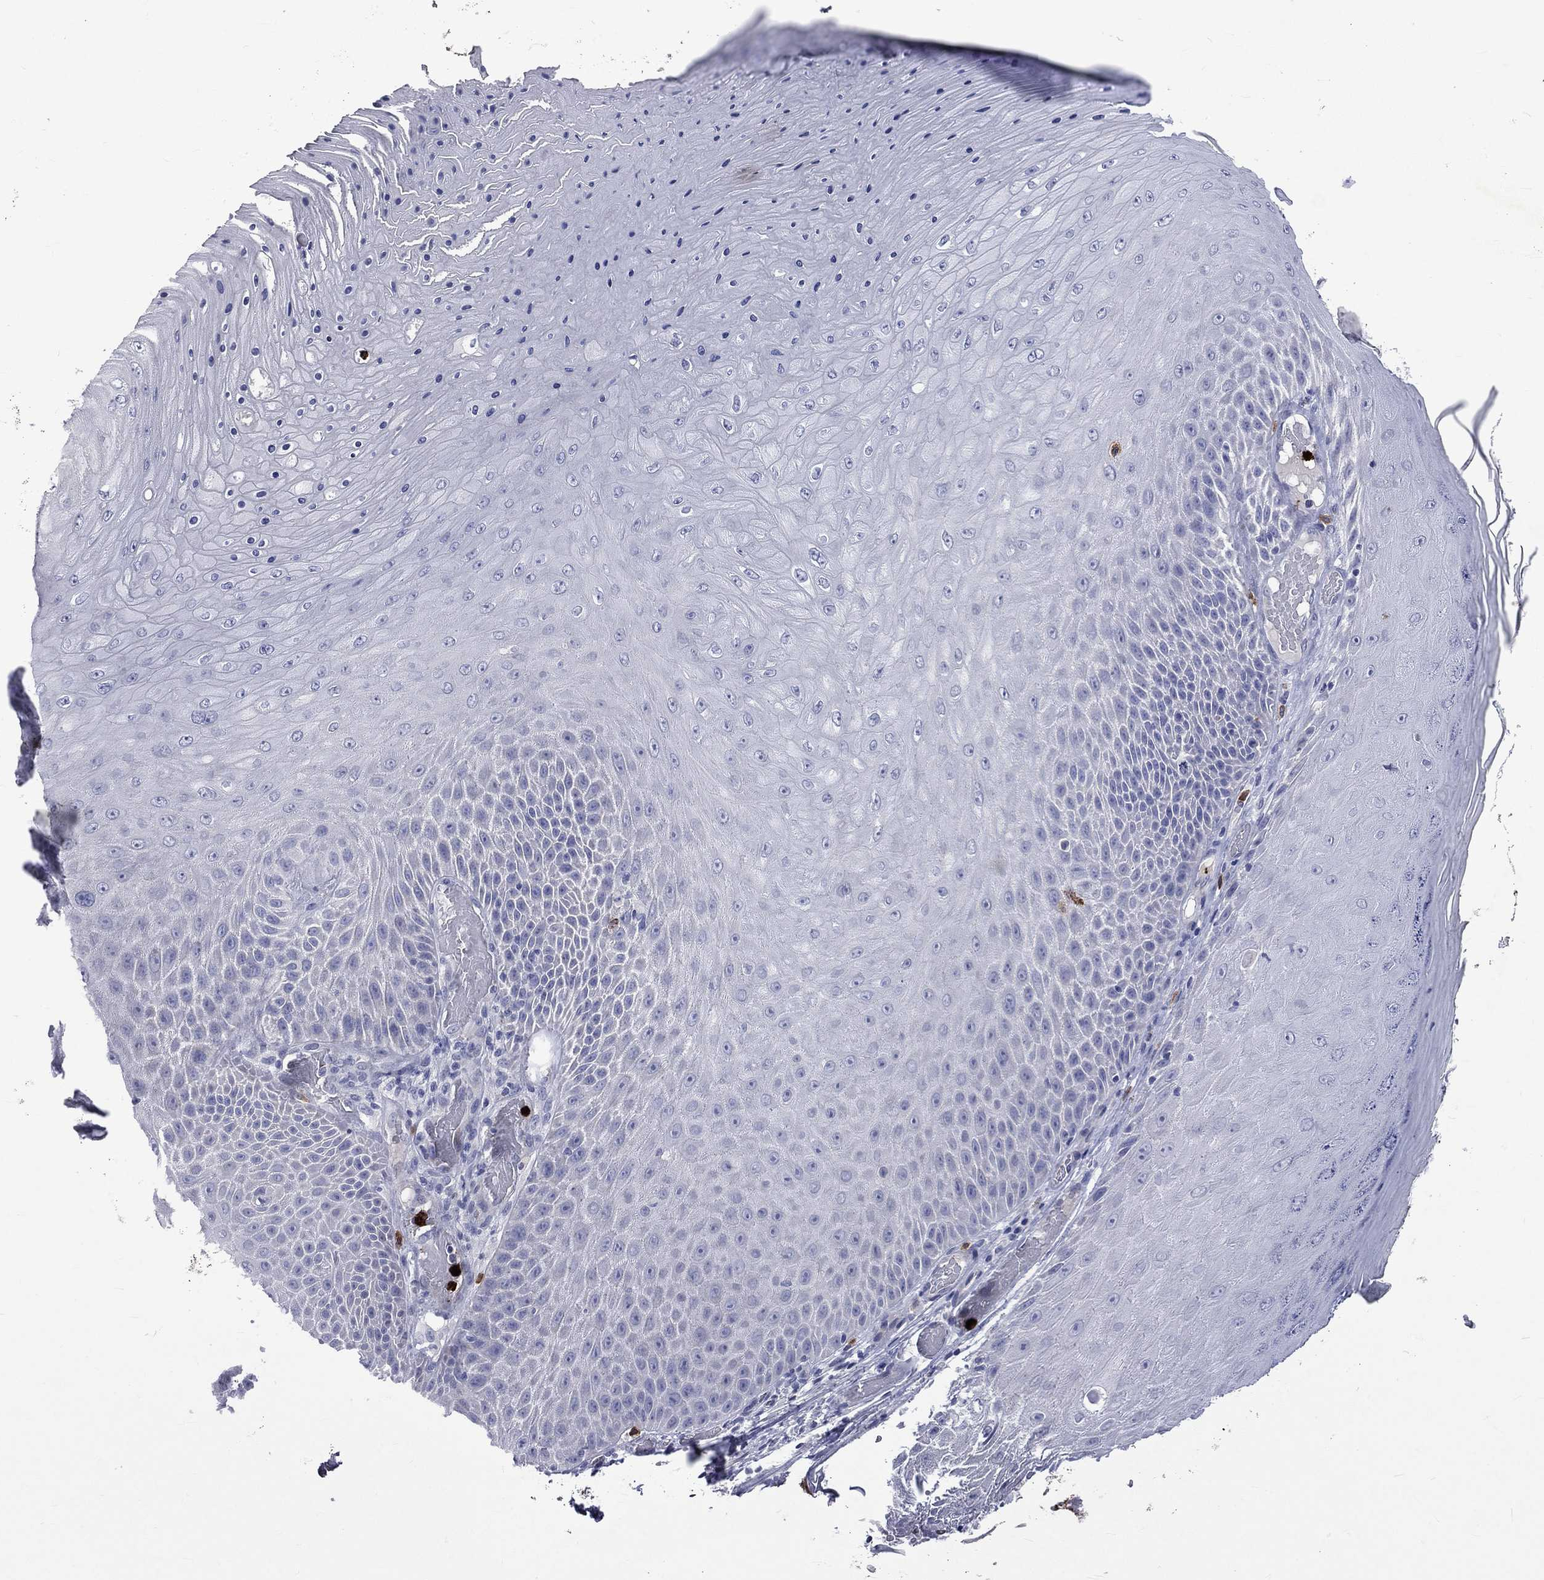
{"staining": {"intensity": "negative", "quantity": "none", "location": "none"}, "tissue": "skin cancer", "cell_type": "Tumor cells", "image_type": "cancer", "snomed": [{"axis": "morphology", "description": "Squamous cell carcinoma, NOS"}, {"axis": "topography", "description": "Skin"}], "caption": "Squamous cell carcinoma (skin) stained for a protein using IHC exhibits no expression tumor cells.", "gene": "ELANE", "patient": {"sex": "male", "age": 62}}